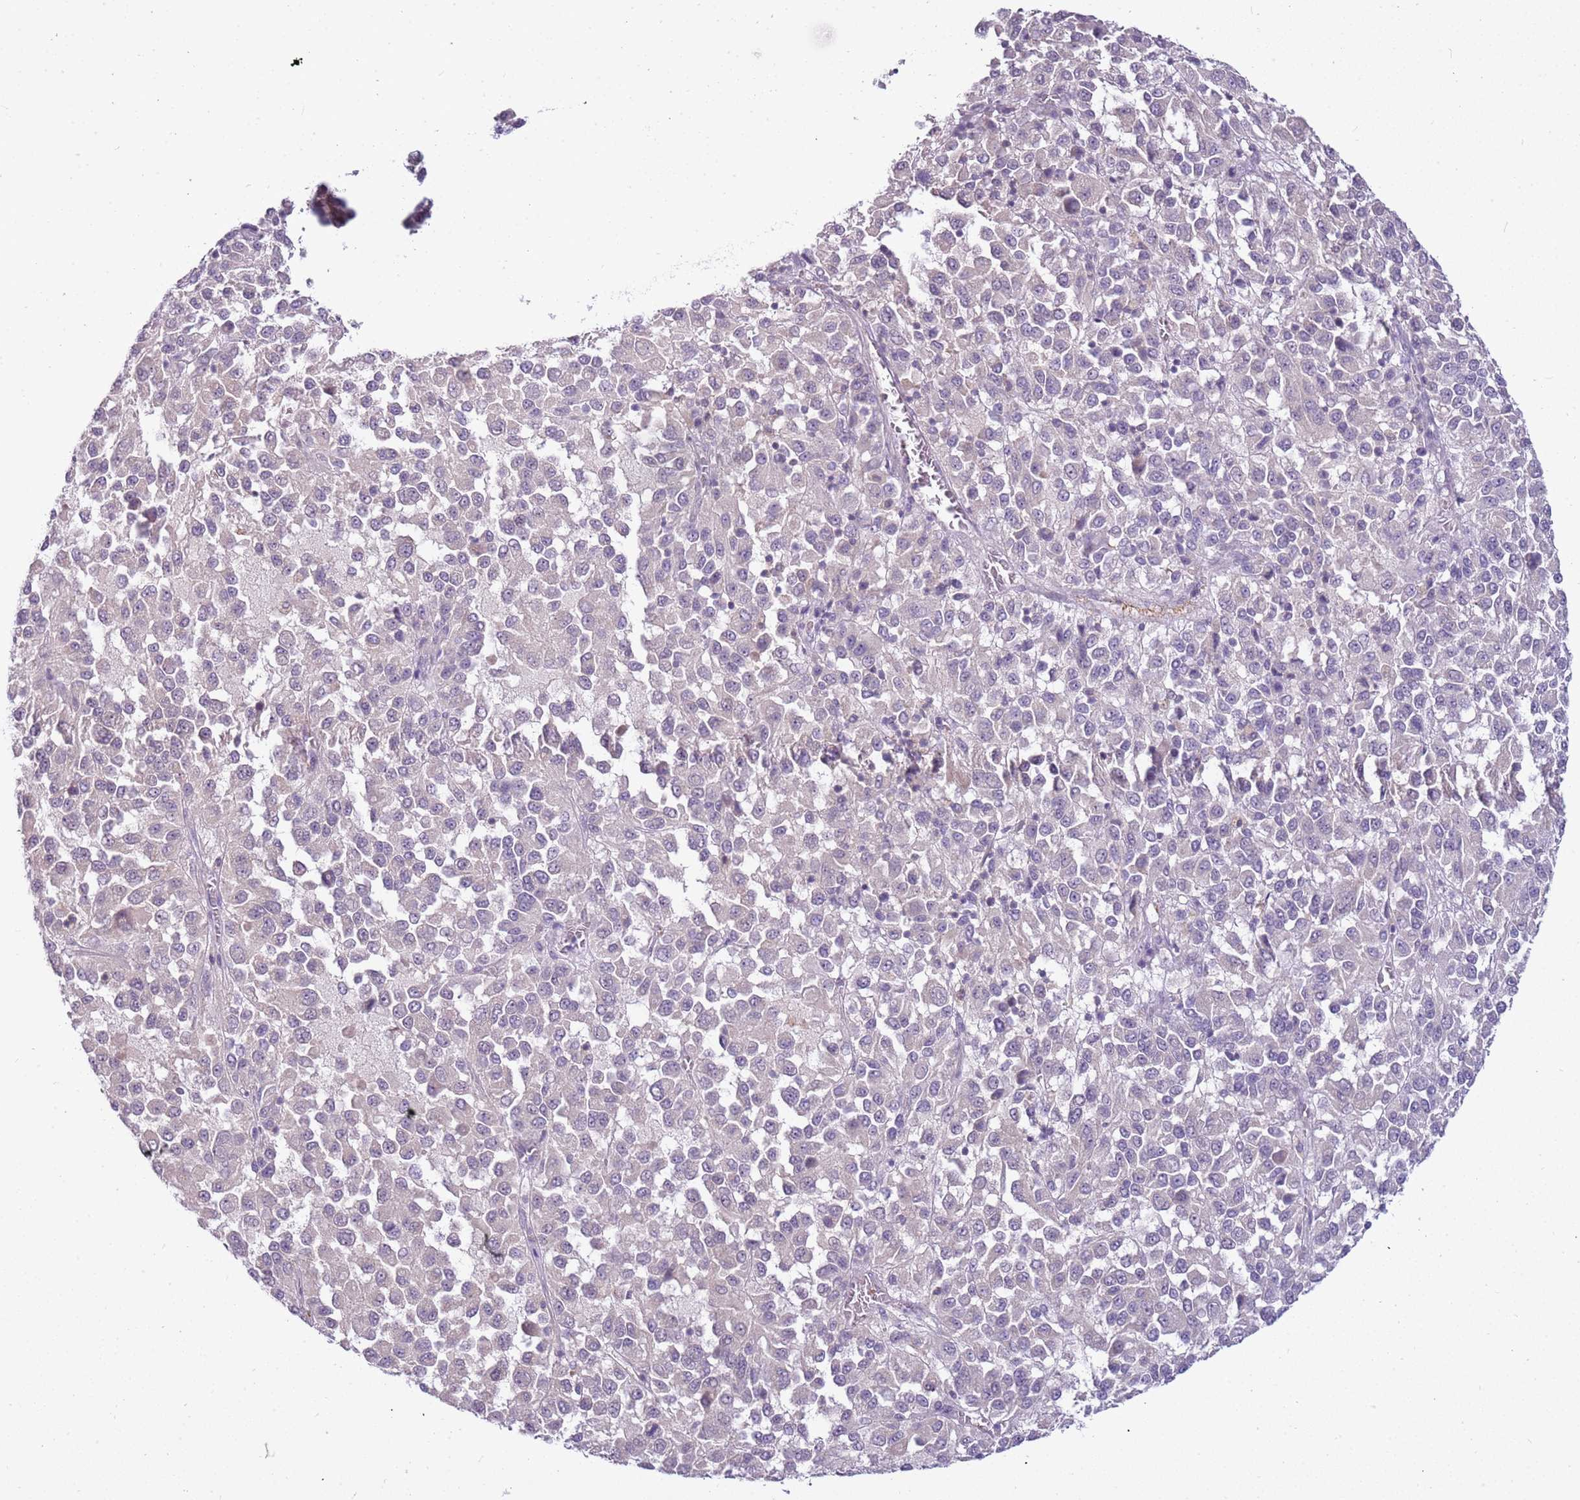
{"staining": {"intensity": "negative", "quantity": "none", "location": "none"}, "tissue": "melanoma", "cell_type": "Tumor cells", "image_type": "cancer", "snomed": [{"axis": "morphology", "description": "Malignant melanoma, Metastatic site"}, {"axis": "topography", "description": "Lung"}], "caption": "This photomicrograph is of melanoma stained with IHC to label a protein in brown with the nuclei are counter-stained blue. There is no staining in tumor cells.", "gene": "CAPN7", "patient": {"sex": "male", "age": 64}}